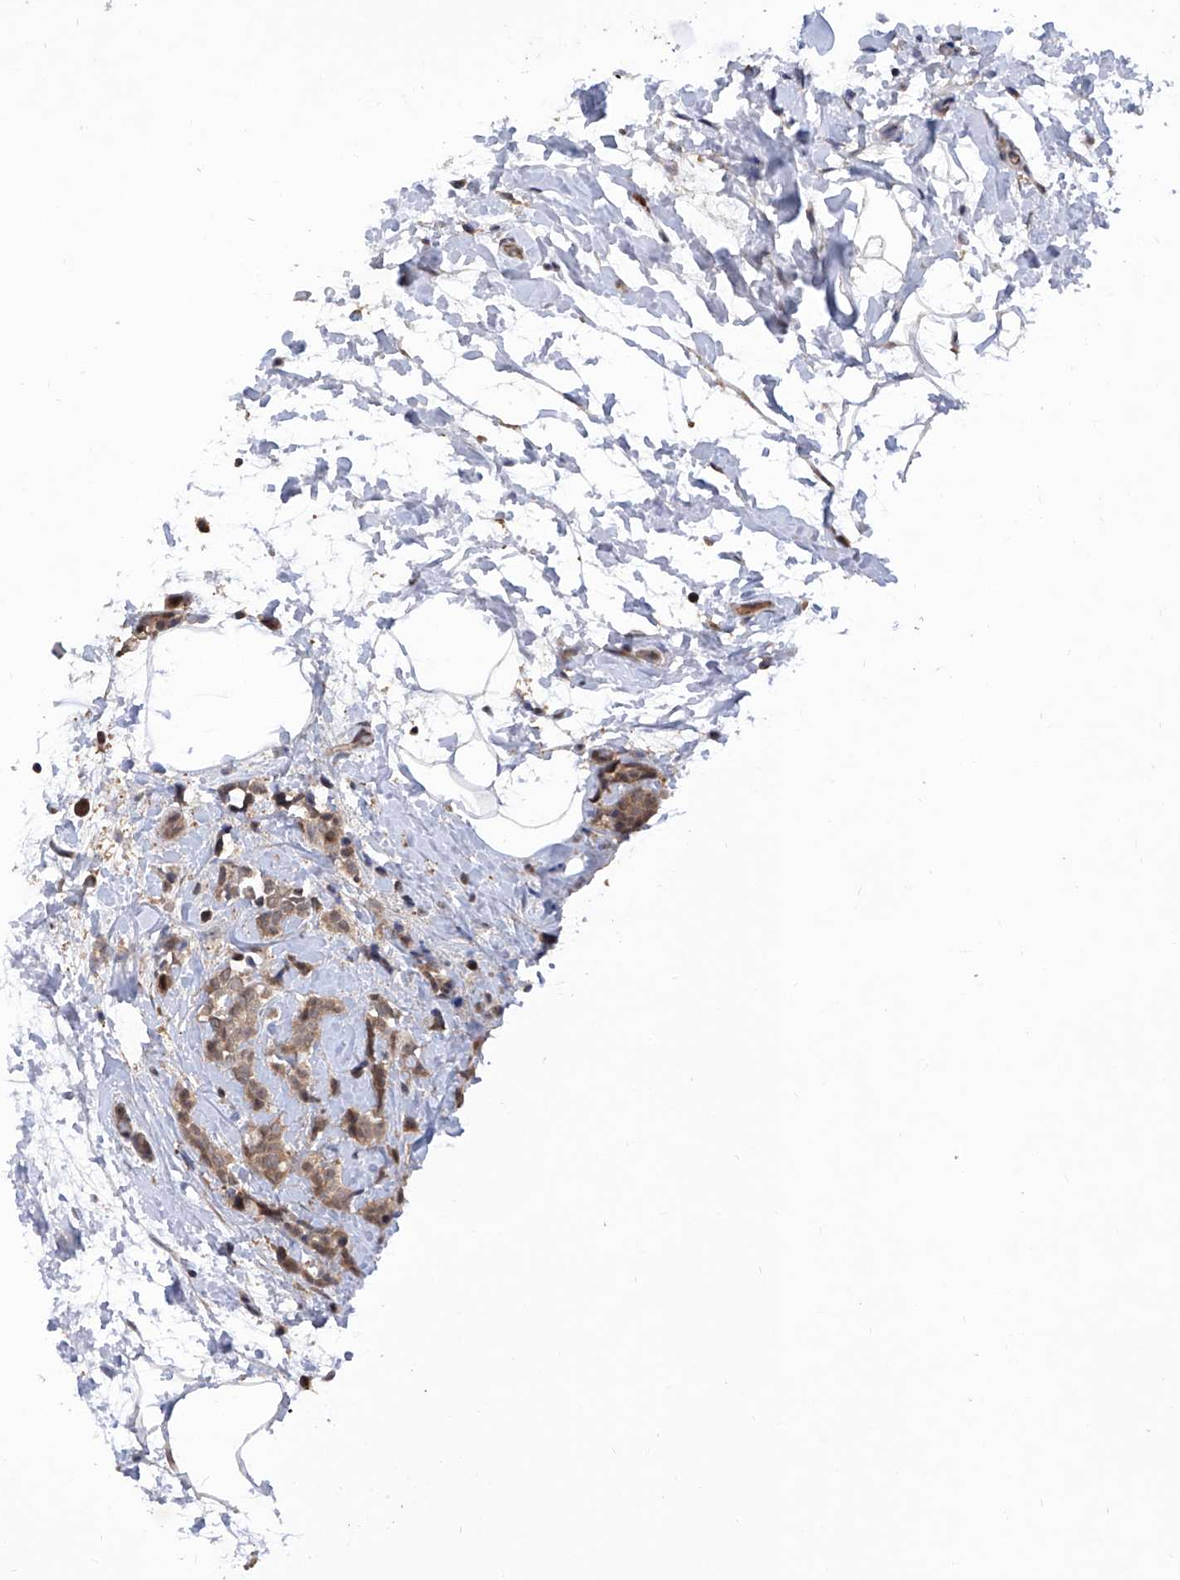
{"staining": {"intensity": "moderate", "quantity": ">75%", "location": "cytoplasmic/membranous"}, "tissue": "breast cancer", "cell_type": "Tumor cells", "image_type": "cancer", "snomed": [{"axis": "morphology", "description": "Lobular carcinoma, in situ"}, {"axis": "morphology", "description": "Lobular carcinoma"}, {"axis": "topography", "description": "Breast"}], "caption": "Immunohistochemical staining of breast cancer (lobular carcinoma in situ) shows moderate cytoplasmic/membranous protein expression in about >75% of tumor cells. The protein is stained brown, and the nuclei are stained in blue (DAB (3,3'-diaminobenzidine) IHC with brightfield microscopy, high magnification).", "gene": "USP45", "patient": {"sex": "female", "age": 41}}